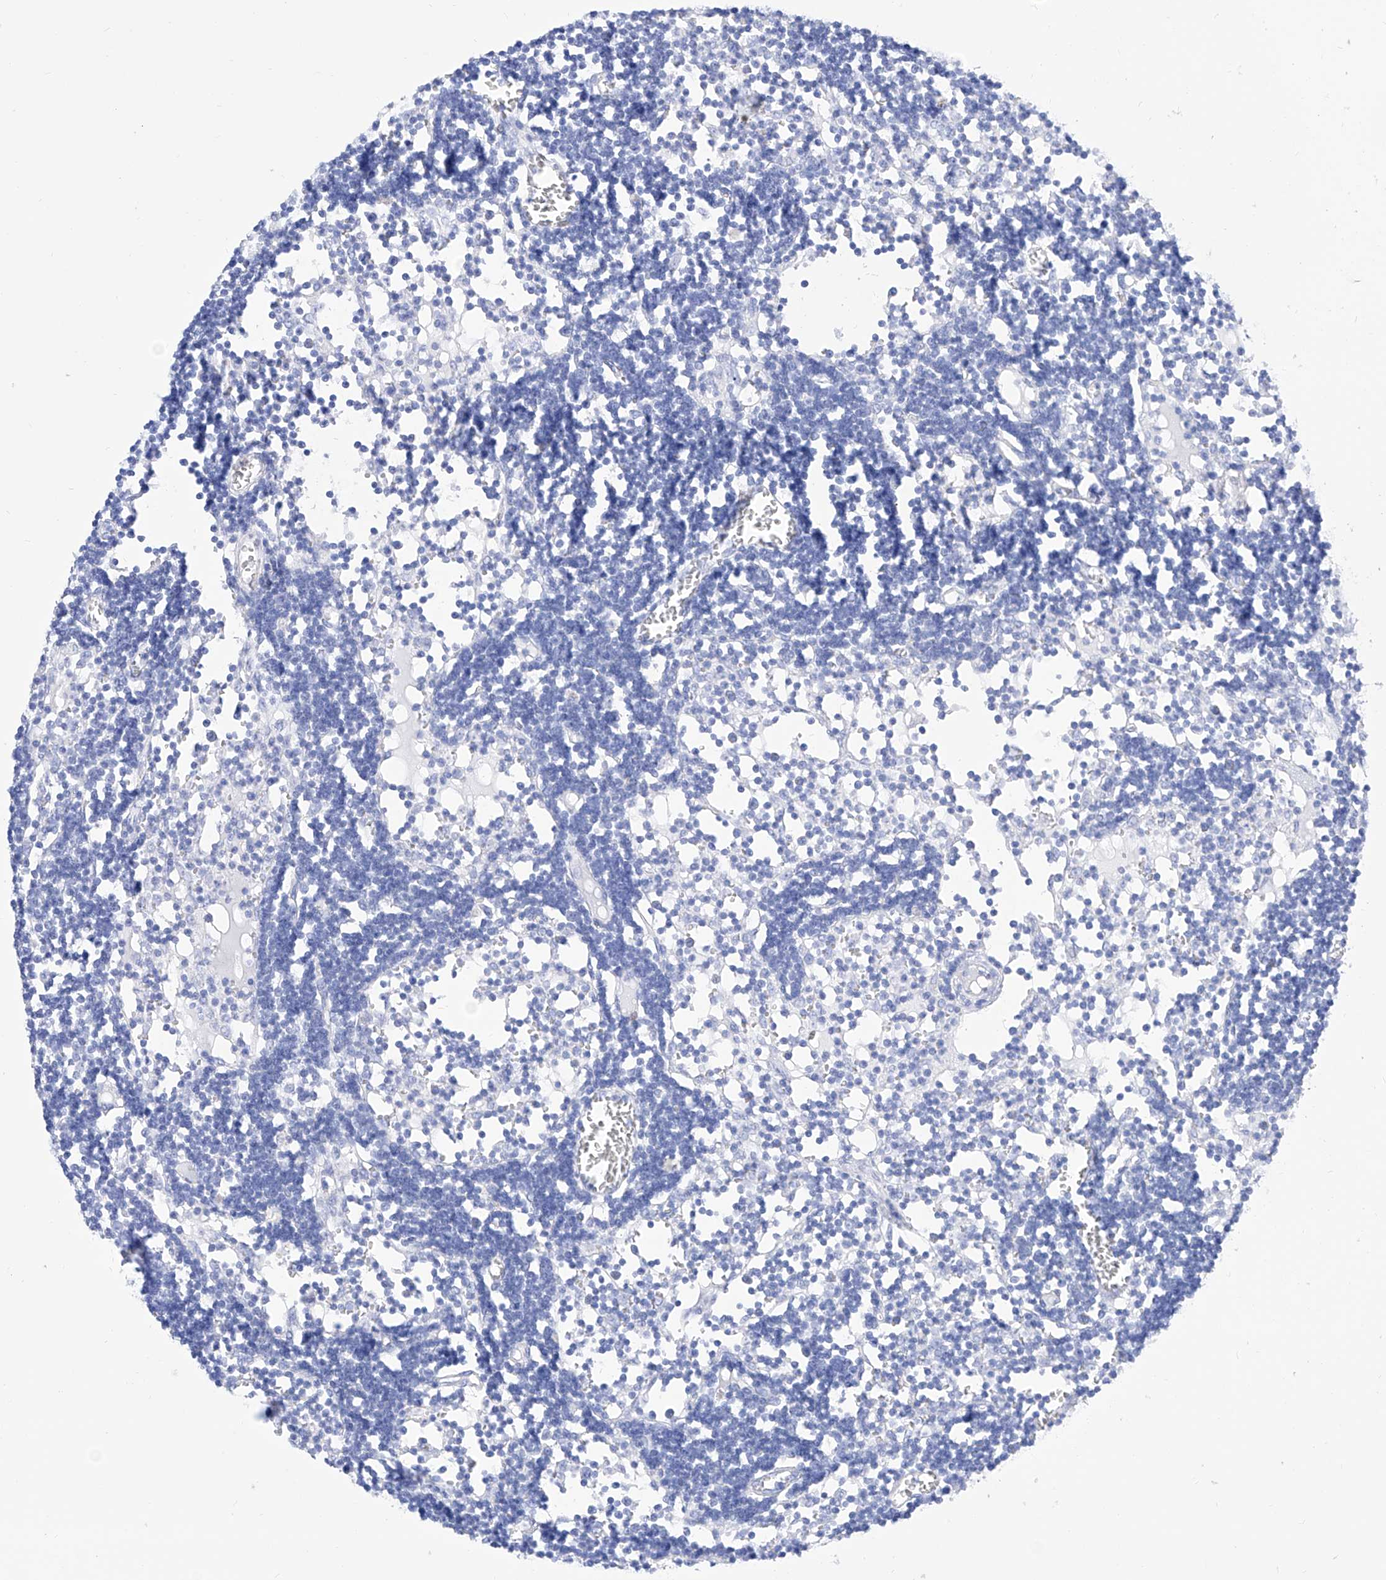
{"staining": {"intensity": "negative", "quantity": "none", "location": "none"}, "tissue": "lymph node", "cell_type": "Germinal center cells", "image_type": "normal", "snomed": [{"axis": "morphology", "description": "Normal tissue, NOS"}, {"axis": "topography", "description": "Lymph node"}], "caption": "The immunohistochemistry image has no significant positivity in germinal center cells of lymph node.", "gene": "TRPC7", "patient": {"sex": "female", "age": 11}}